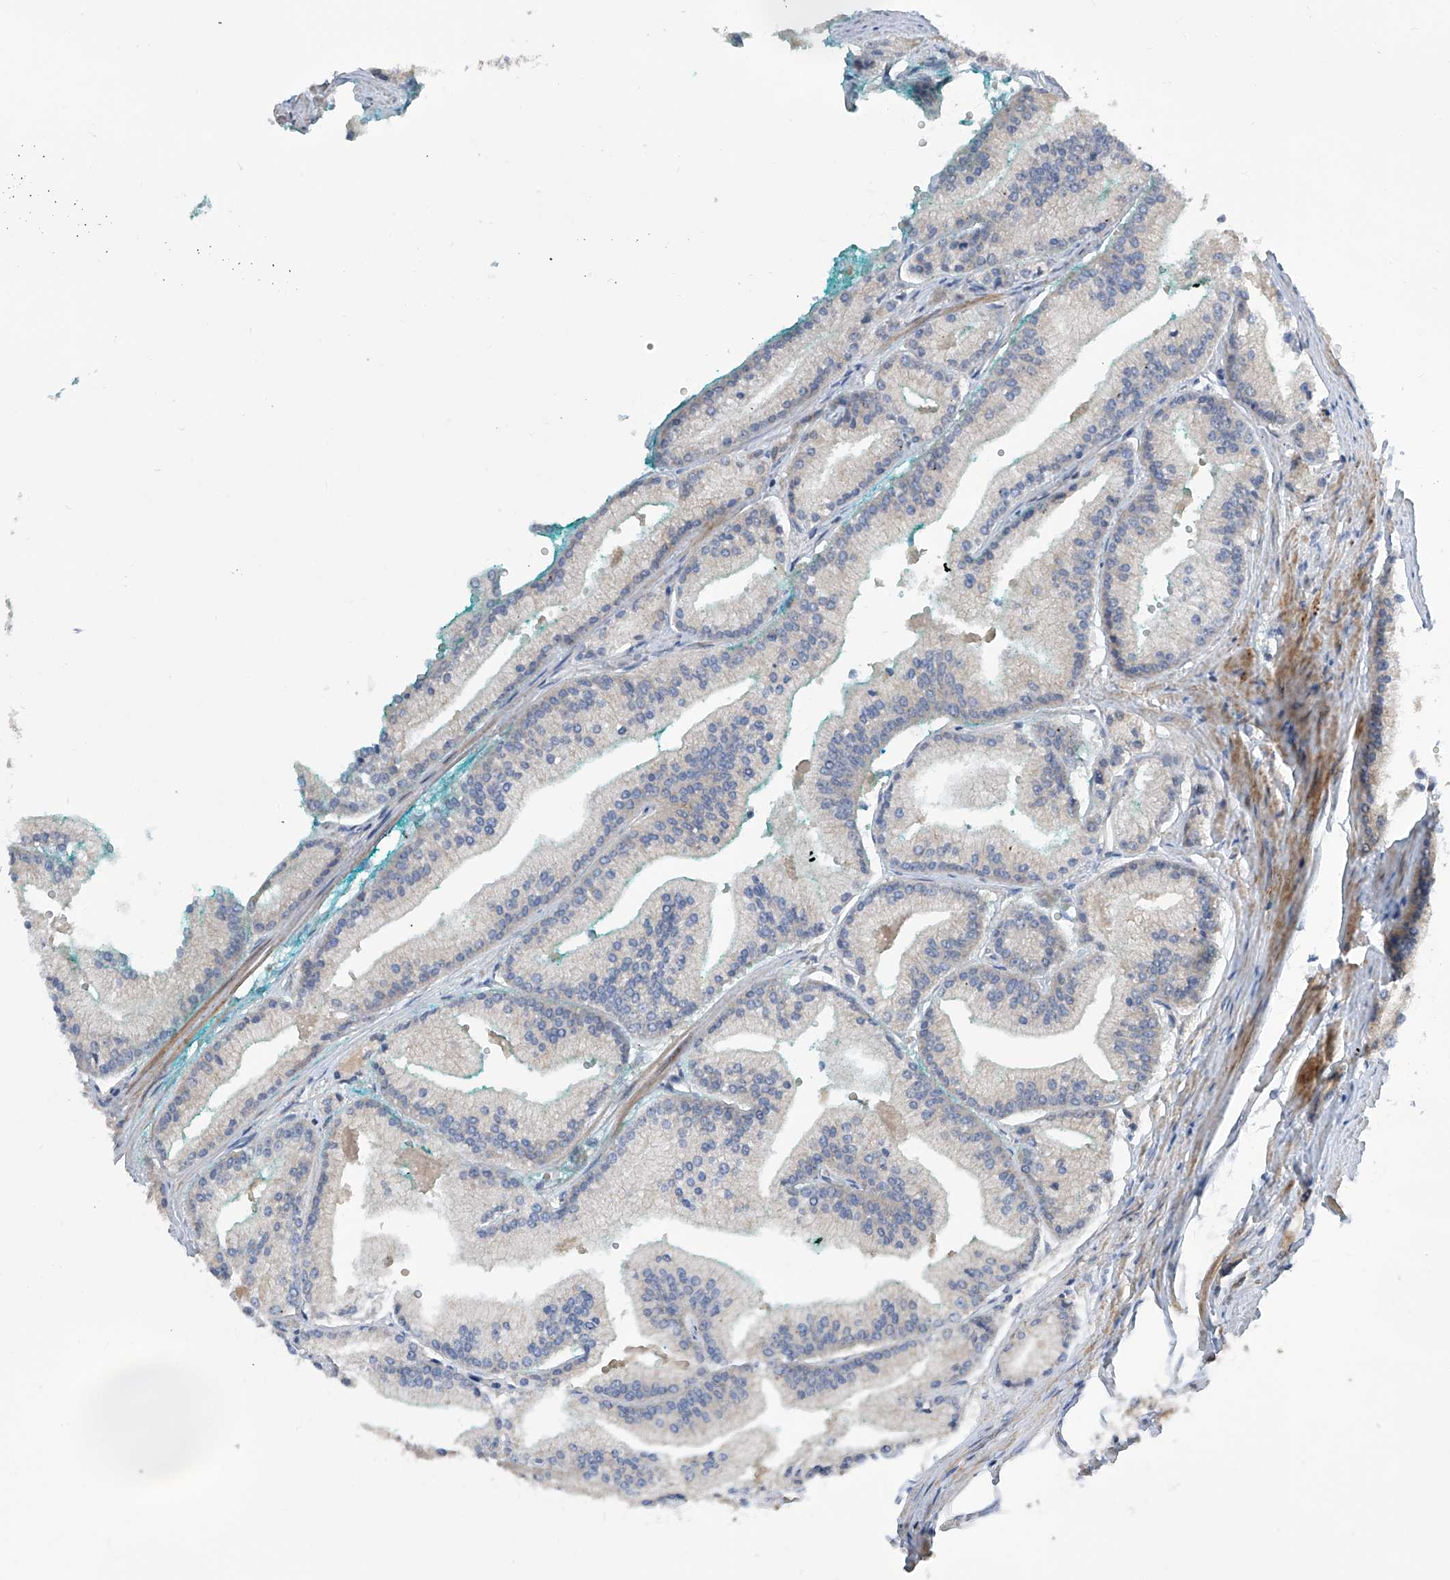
{"staining": {"intensity": "negative", "quantity": "none", "location": "none"}, "tissue": "prostate cancer", "cell_type": "Tumor cells", "image_type": "cancer", "snomed": [{"axis": "morphology", "description": "Adenocarcinoma, Low grade"}, {"axis": "topography", "description": "Prostate"}], "caption": "DAB (3,3'-diaminobenzidine) immunohistochemical staining of human prostate cancer (adenocarcinoma (low-grade)) exhibits no significant expression in tumor cells. (IHC, brightfield microscopy, high magnification).", "gene": "USF3", "patient": {"sex": "male", "age": 52}}